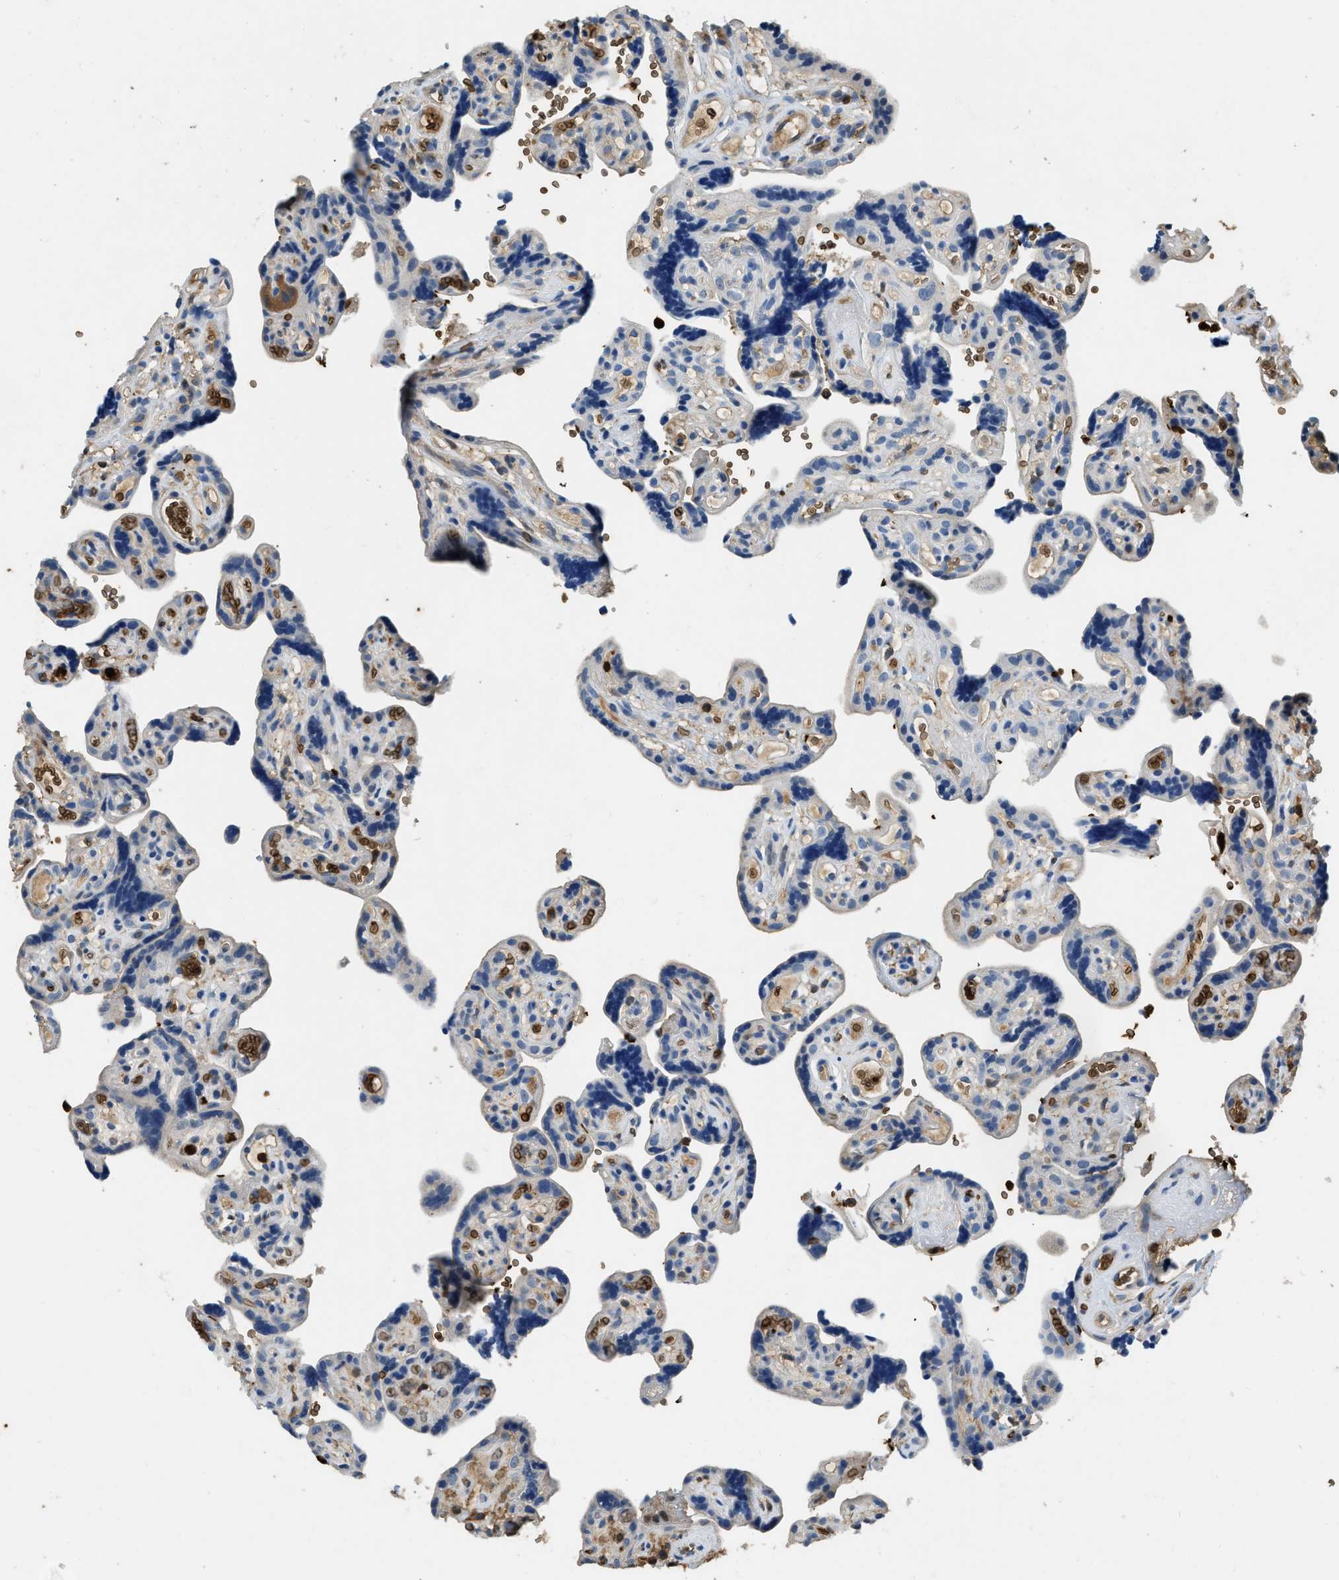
{"staining": {"intensity": "moderate", "quantity": ">75%", "location": "cytoplasmic/membranous"}, "tissue": "placenta", "cell_type": "Decidual cells", "image_type": "normal", "snomed": [{"axis": "morphology", "description": "Normal tissue, NOS"}, {"axis": "topography", "description": "Placenta"}], "caption": "Protein expression analysis of benign placenta shows moderate cytoplasmic/membranous positivity in about >75% of decidual cells.", "gene": "ARHGDIB", "patient": {"sex": "female", "age": 30}}